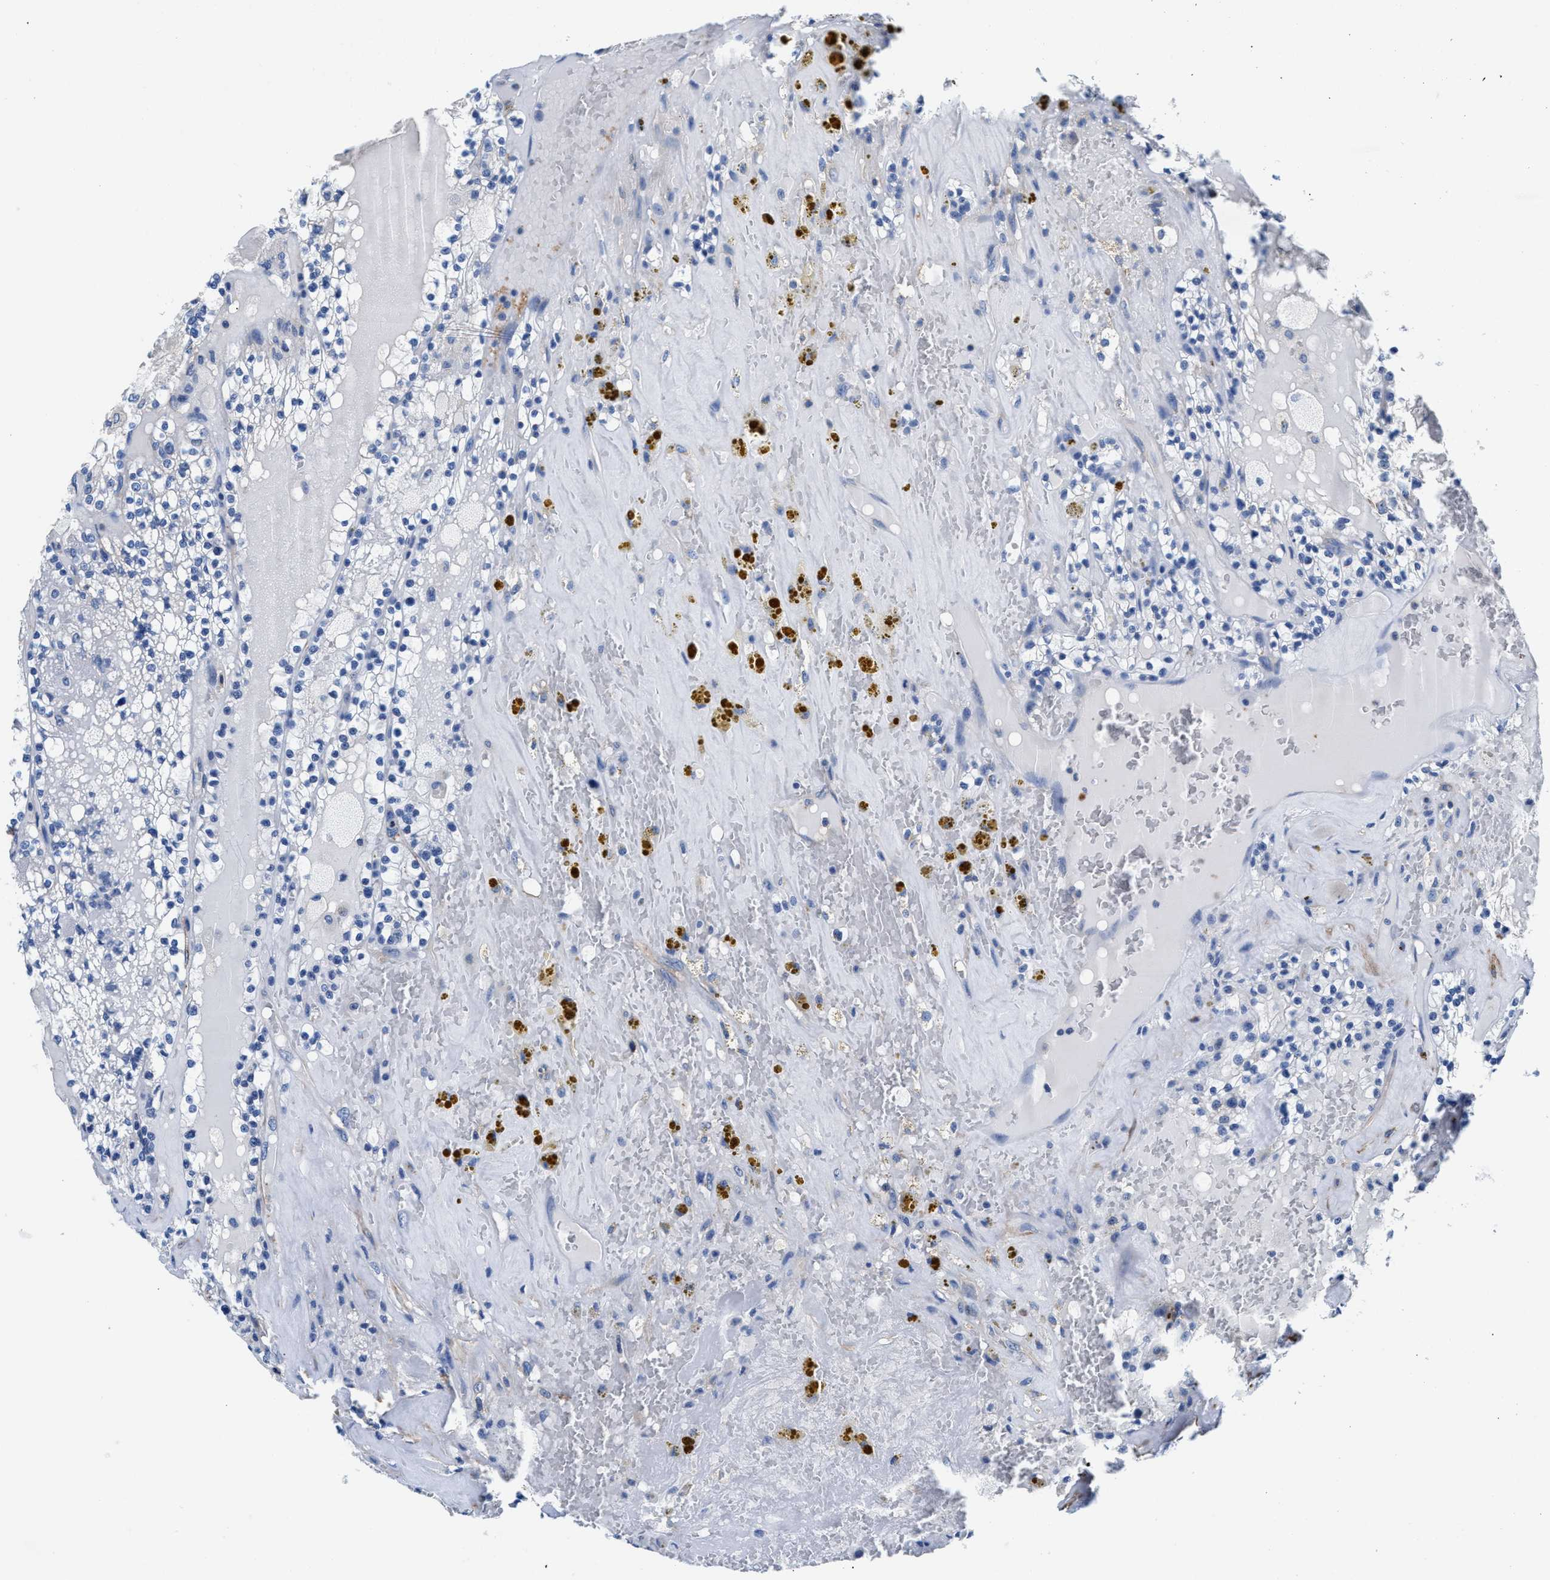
{"staining": {"intensity": "negative", "quantity": "none", "location": "none"}, "tissue": "renal cancer", "cell_type": "Tumor cells", "image_type": "cancer", "snomed": [{"axis": "morphology", "description": "Adenocarcinoma, NOS"}, {"axis": "topography", "description": "Kidney"}], "caption": "The image exhibits no significant positivity in tumor cells of renal cancer (adenocarcinoma).", "gene": "PARG", "patient": {"sex": "female", "age": 56}}